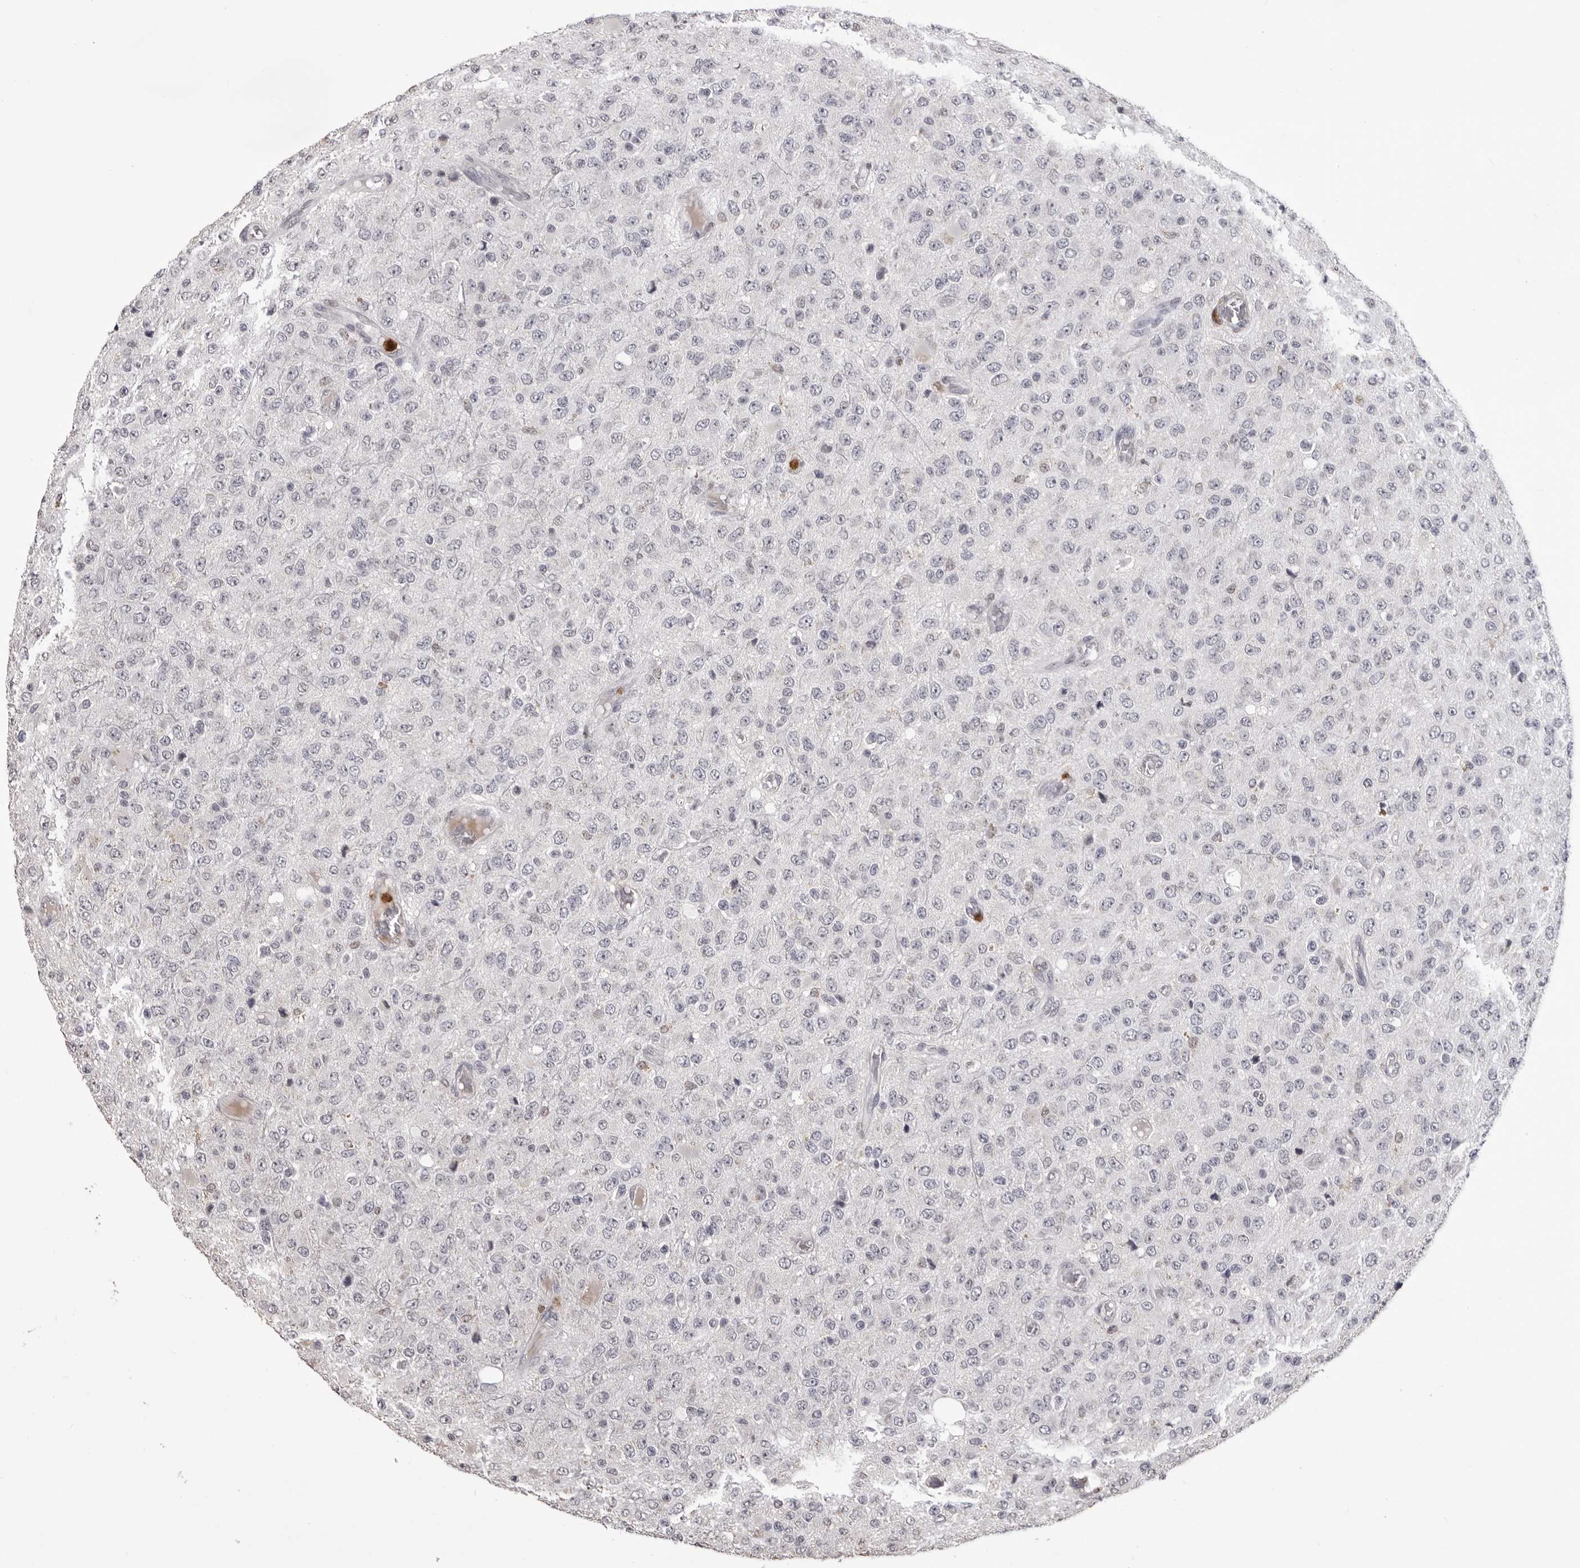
{"staining": {"intensity": "negative", "quantity": "none", "location": "none"}, "tissue": "glioma", "cell_type": "Tumor cells", "image_type": "cancer", "snomed": [{"axis": "morphology", "description": "Glioma, malignant, High grade"}, {"axis": "topography", "description": "pancreas cauda"}], "caption": "This is an immunohistochemistry image of glioma. There is no expression in tumor cells.", "gene": "IL31", "patient": {"sex": "male", "age": 60}}